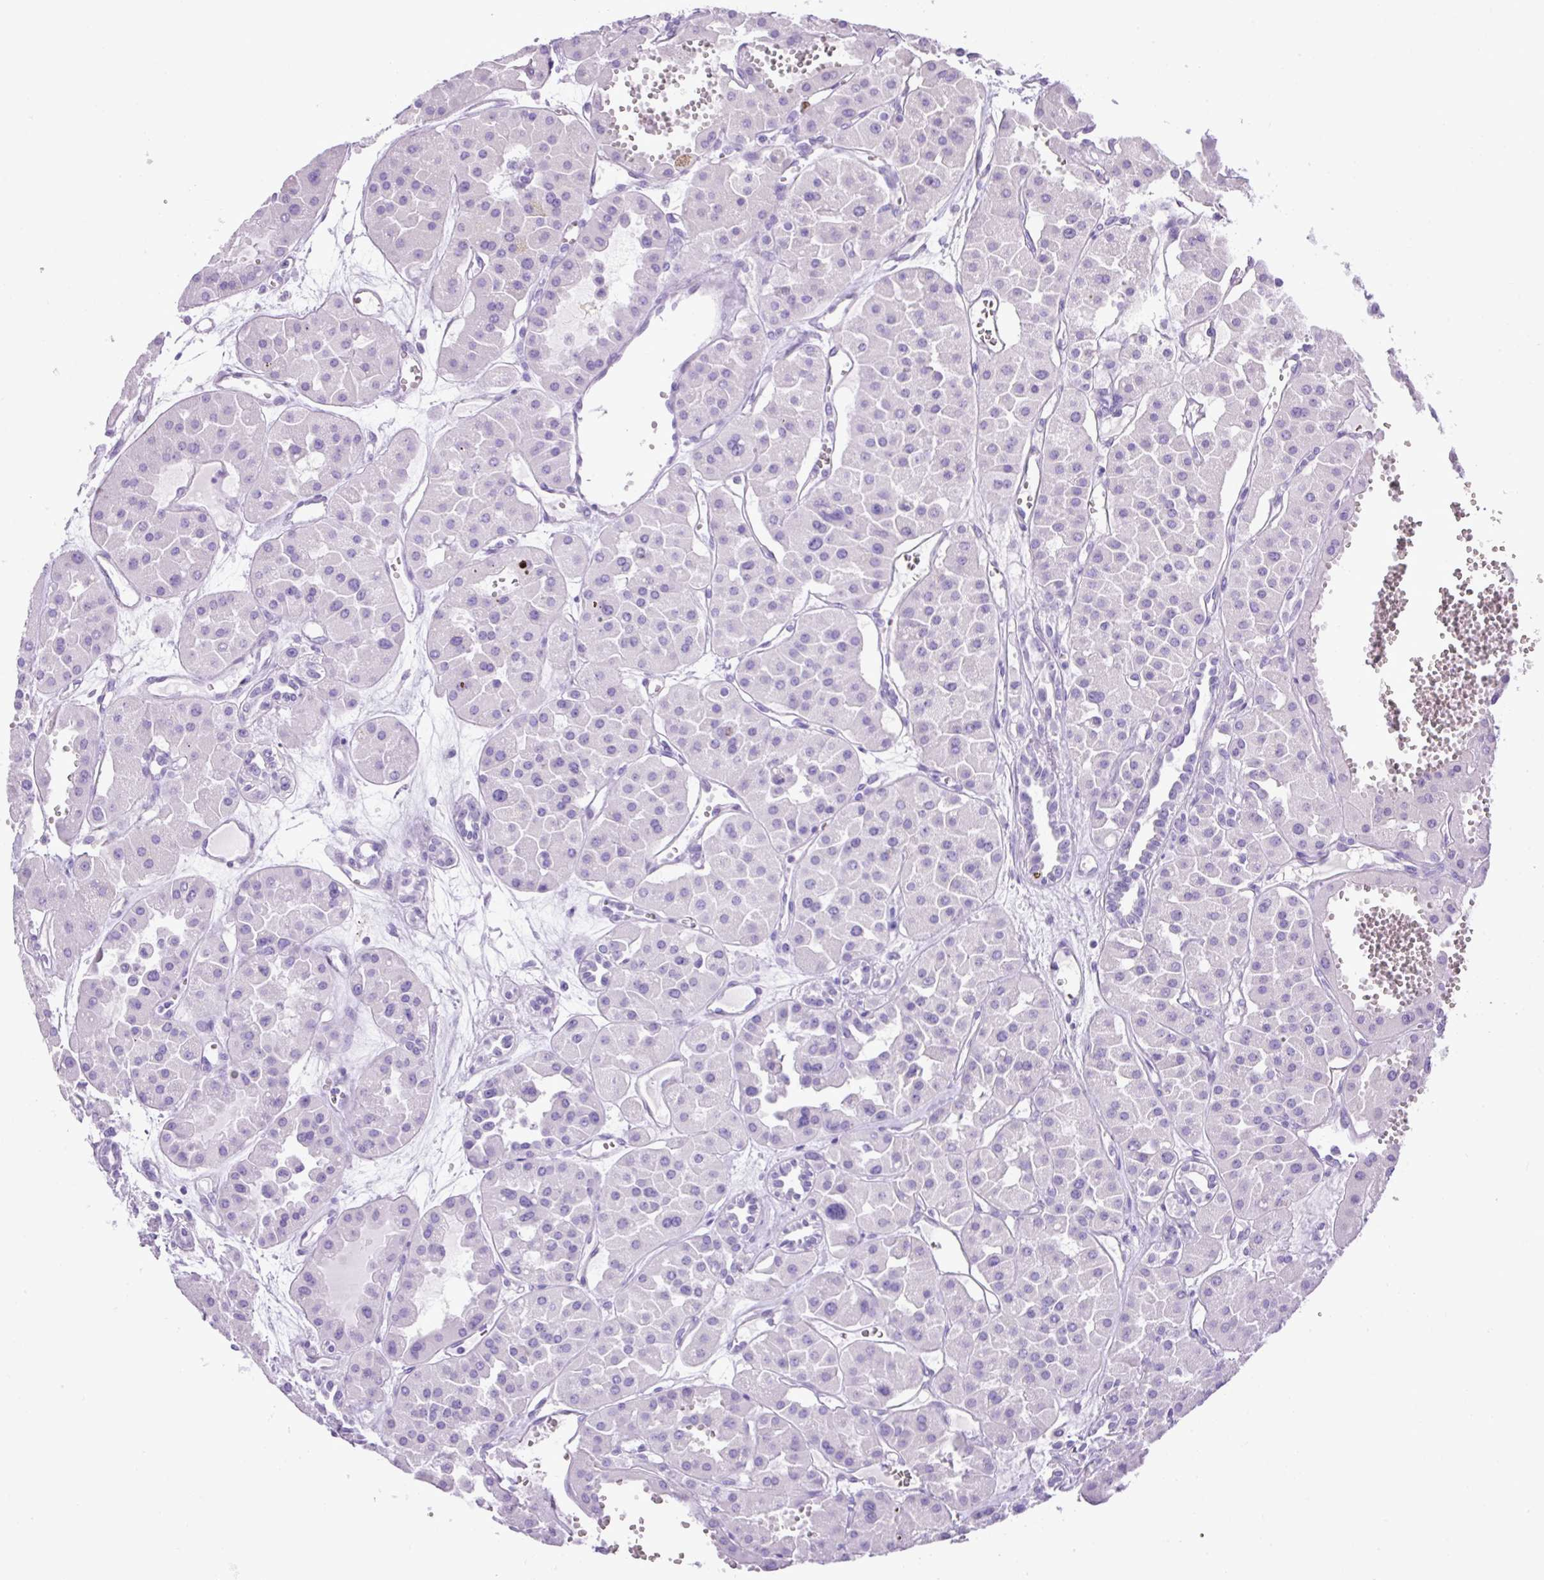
{"staining": {"intensity": "negative", "quantity": "none", "location": "none"}, "tissue": "renal cancer", "cell_type": "Tumor cells", "image_type": "cancer", "snomed": [{"axis": "morphology", "description": "Carcinoma, NOS"}, {"axis": "topography", "description": "Kidney"}], "caption": "Immunohistochemistry micrograph of renal cancer stained for a protein (brown), which reveals no positivity in tumor cells.", "gene": "VWA7", "patient": {"sex": "female", "age": 75}}